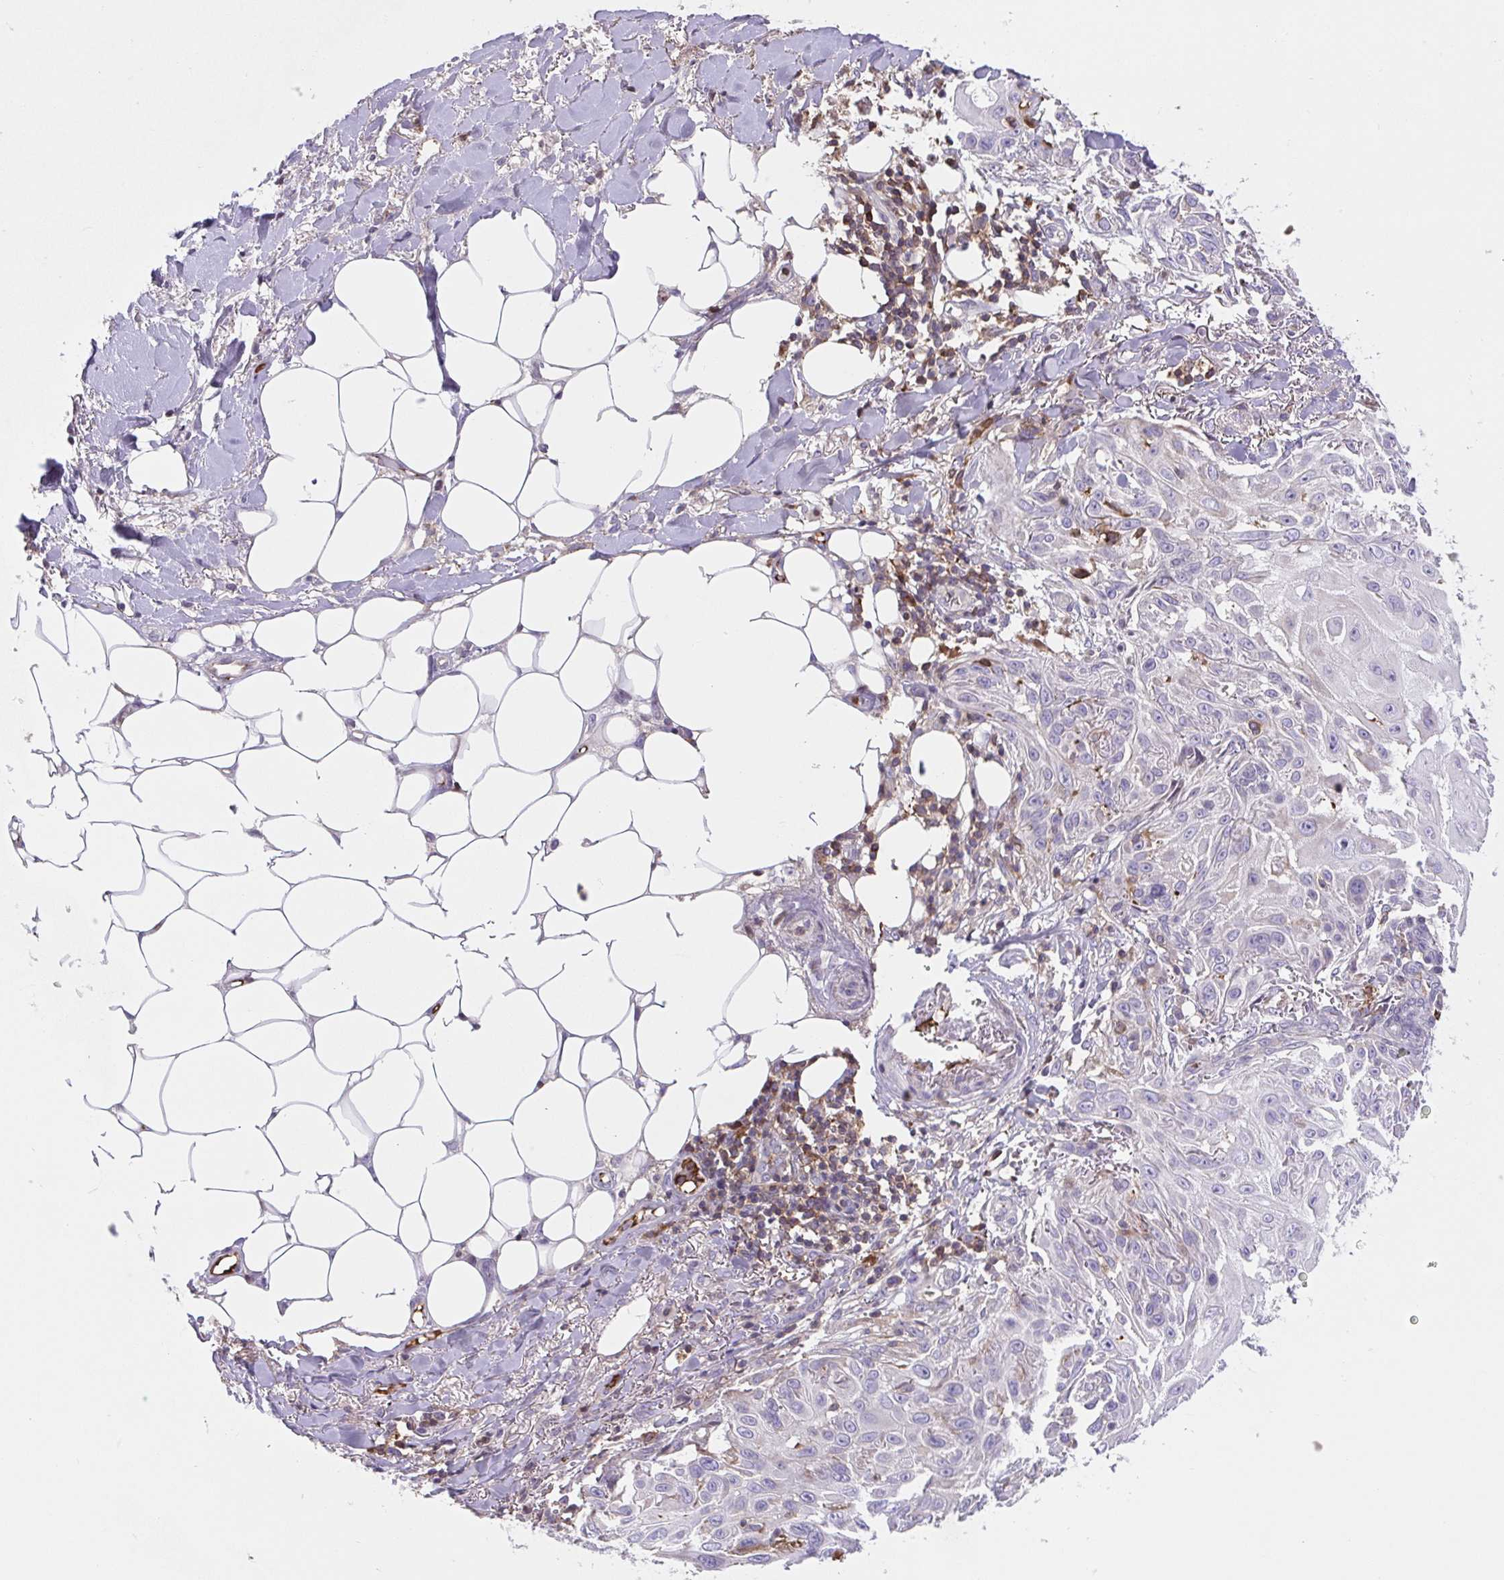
{"staining": {"intensity": "negative", "quantity": "none", "location": "none"}, "tissue": "skin cancer", "cell_type": "Tumor cells", "image_type": "cancer", "snomed": [{"axis": "morphology", "description": "Squamous cell carcinoma, NOS"}, {"axis": "topography", "description": "Skin"}], "caption": "Skin cancer stained for a protein using immunohistochemistry reveals no expression tumor cells.", "gene": "TPRG1", "patient": {"sex": "female", "age": 91}}